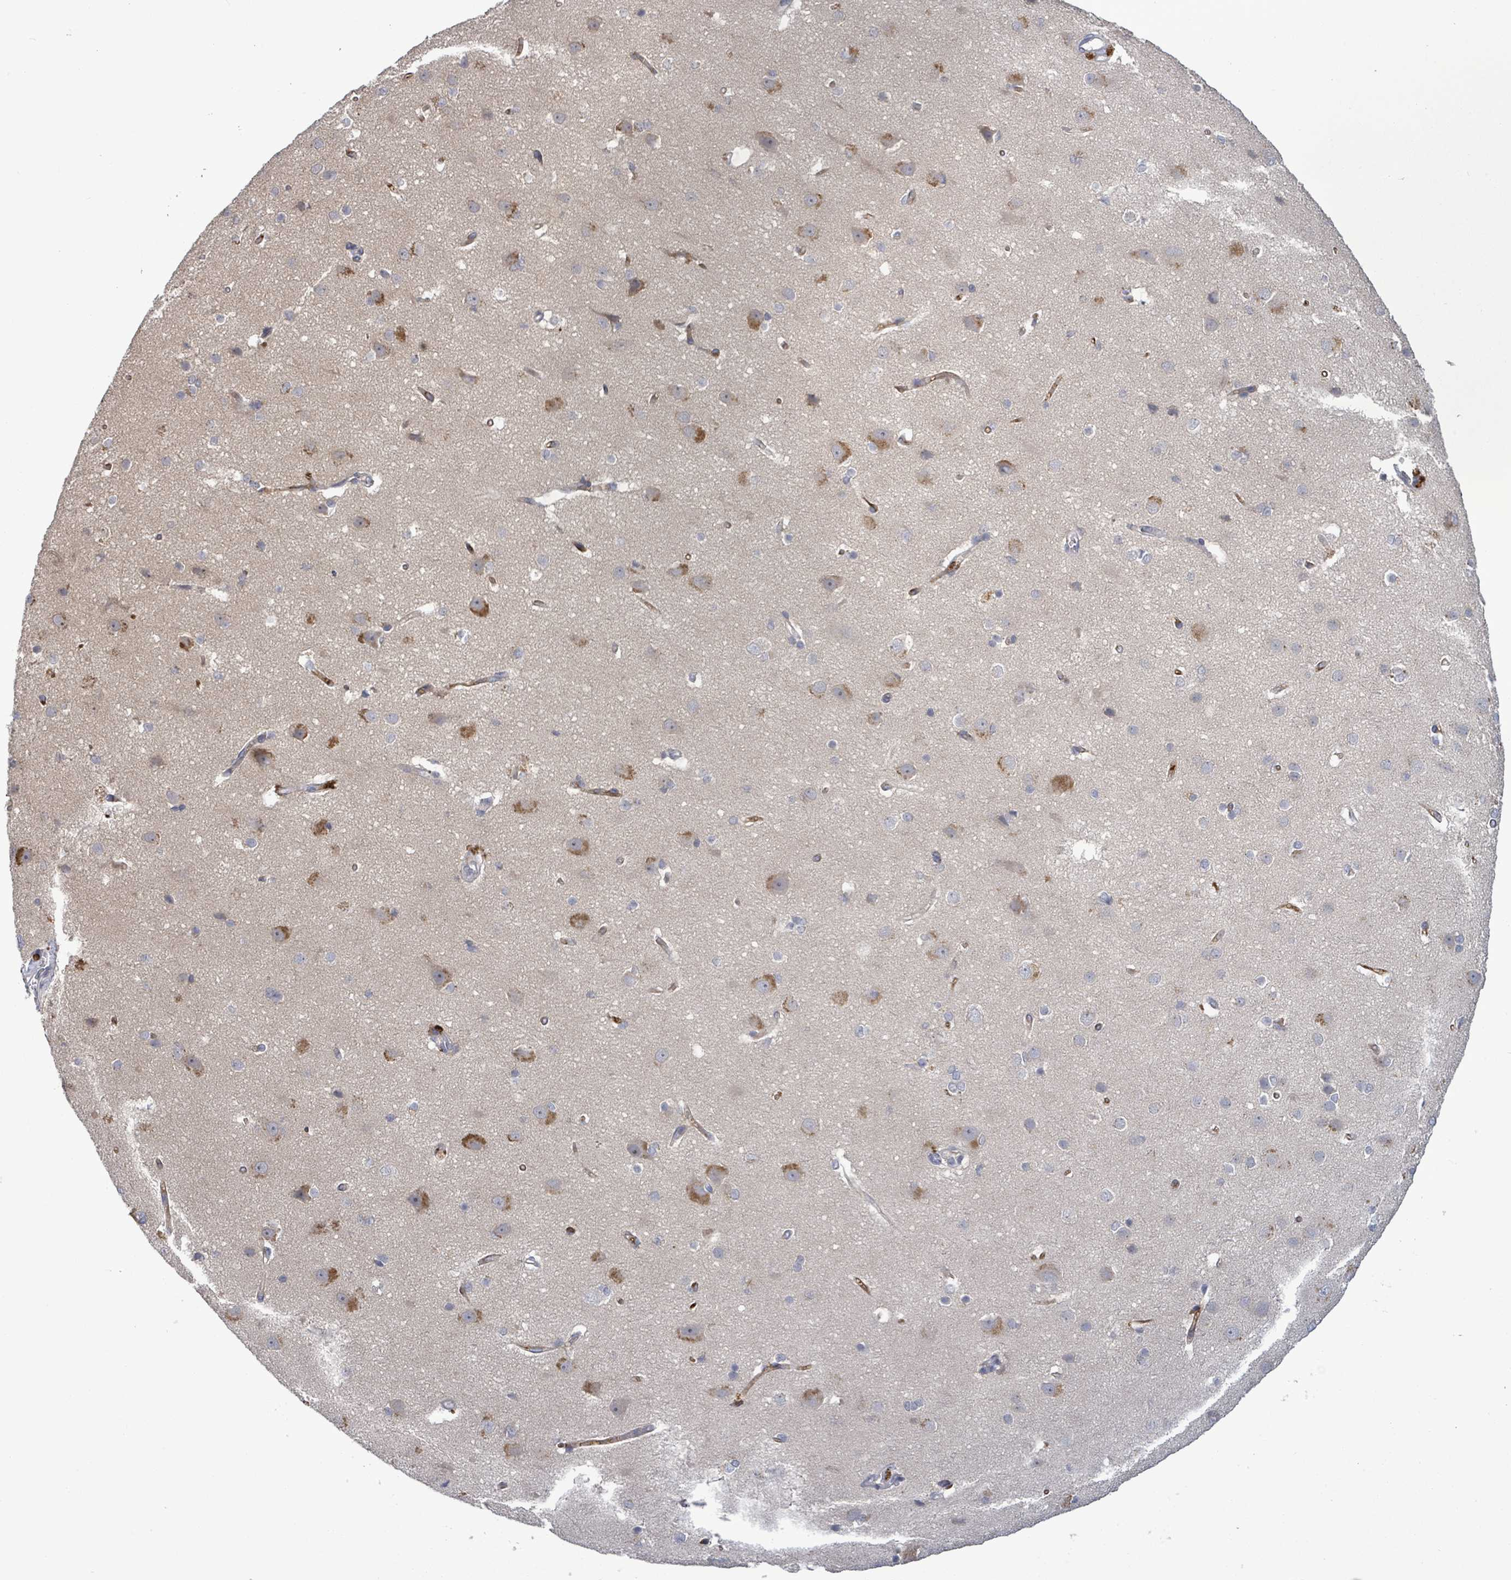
{"staining": {"intensity": "weak", "quantity": "25%-75%", "location": "cytoplasmic/membranous"}, "tissue": "cerebral cortex", "cell_type": "Endothelial cells", "image_type": "normal", "snomed": [{"axis": "morphology", "description": "Normal tissue, NOS"}, {"axis": "topography", "description": "Cerebral cortex"}], "caption": "Weak cytoplasmic/membranous protein expression is identified in about 25%-75% of endothelial cells in cerebral cortex. The staining was performed using DAB (3,3'-diaminobenzidine), with brown indicating positive protein expression. Nuclei are stained blue with hematoxylin.", "gene": "SERPINE3", "patient": {"sex": "male", "age": 37}}